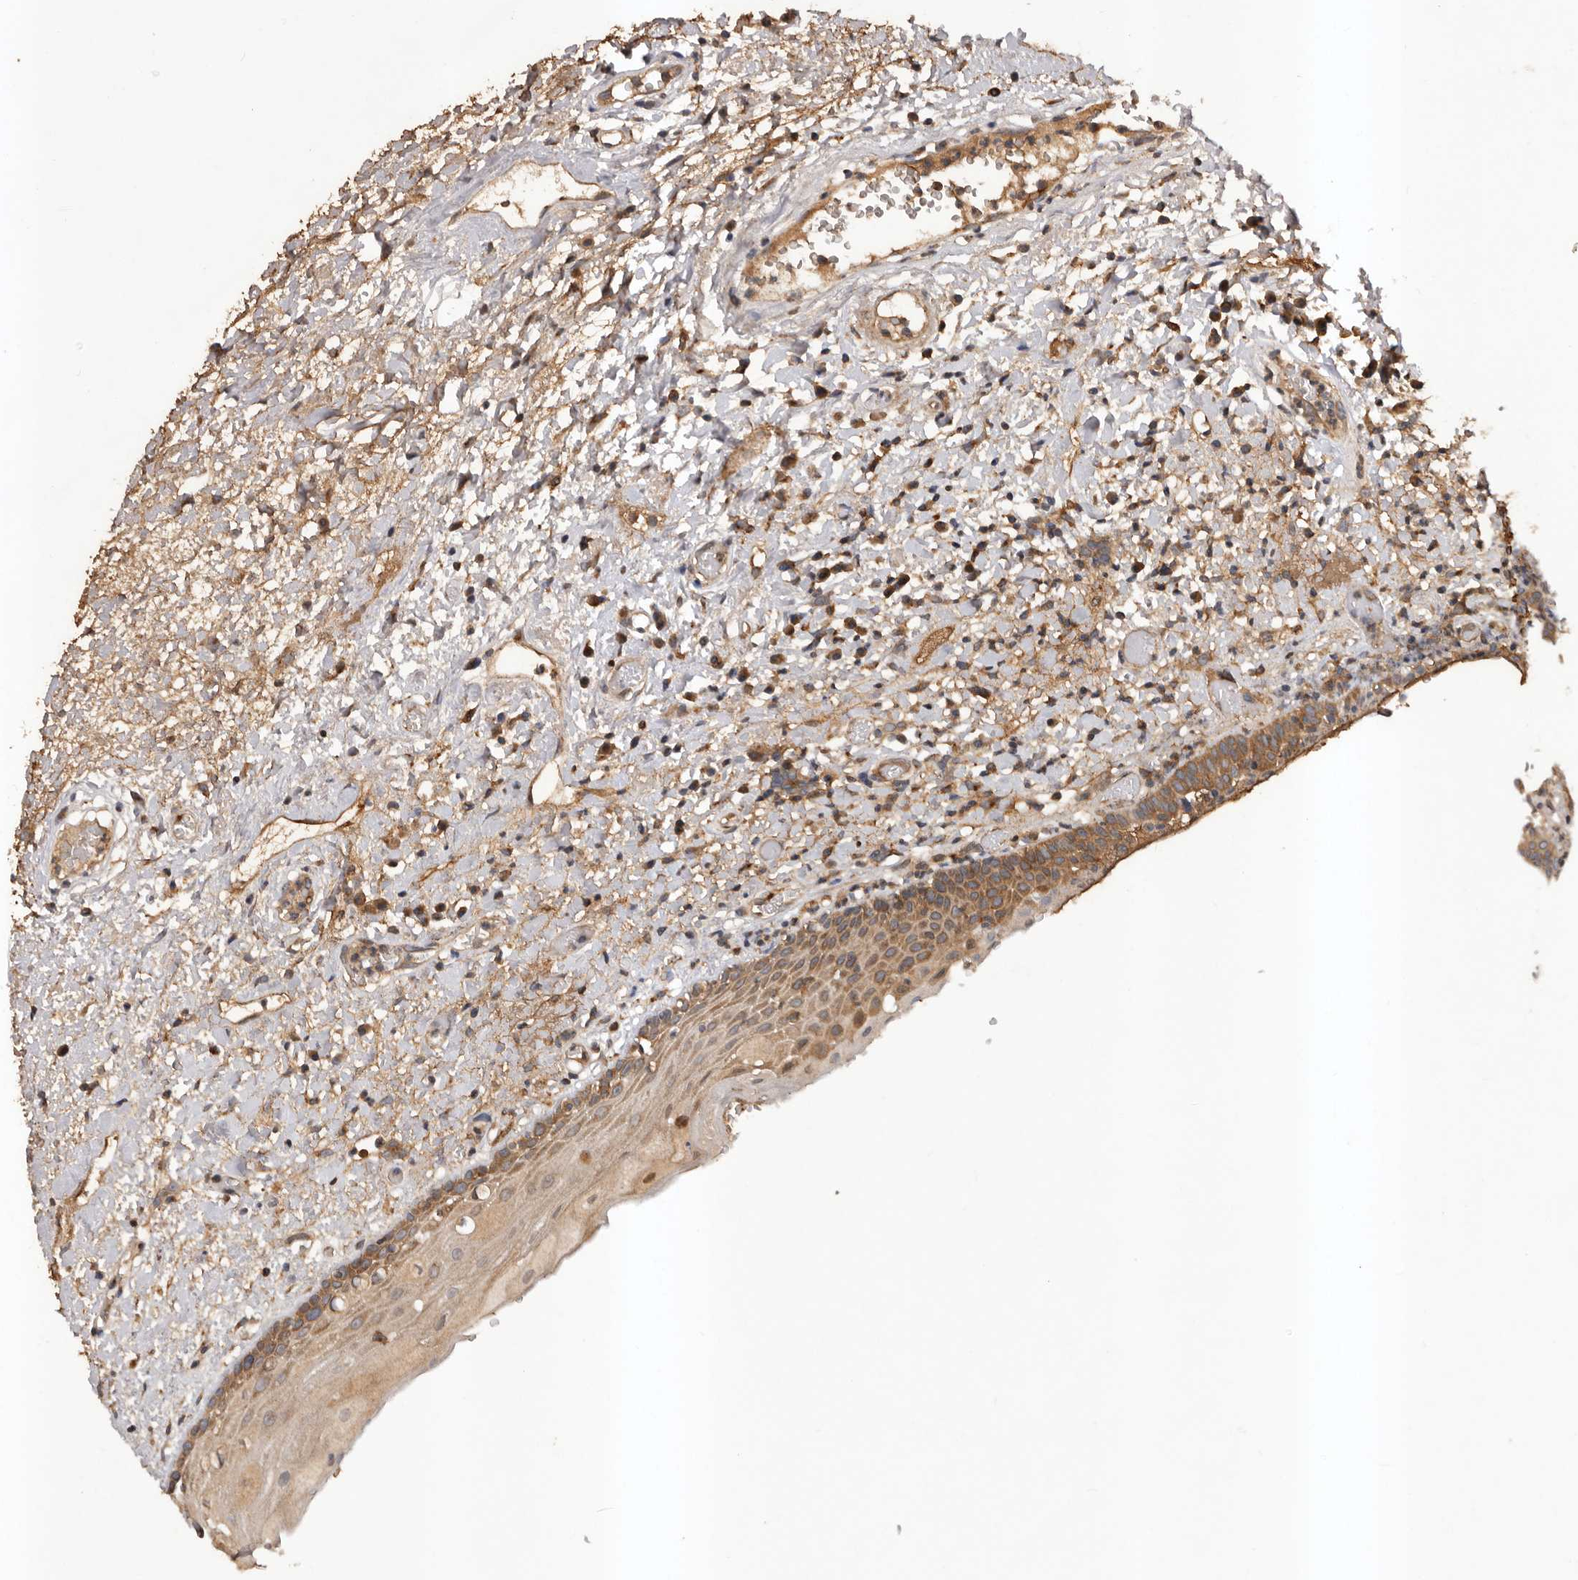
{"staining": {"intensity": "moderate", "quantity": ">75%", "location": "cytoplasmic/membranous"}, "tissue": "oral mucosa", "cell_type": "Squamous epithelial cells", "image_type": "normal", "snomed": [{"axis": "morphology", "description": "Normal tissue, NOS"}, {"axis": "topography", "description": "Oral tissue"}], "caption": "Brown immunohistochemical staining in benign human oral mucosa shows moderate cytoplasmic/membranous expression in about >75% of squamous epithelial cells. Immunohistochemistry (ihc) stains the protein in brown and the nuclei are stained blue.", "gene": "SLC22A3", "patient": {"sex": "female", "age": 76}}